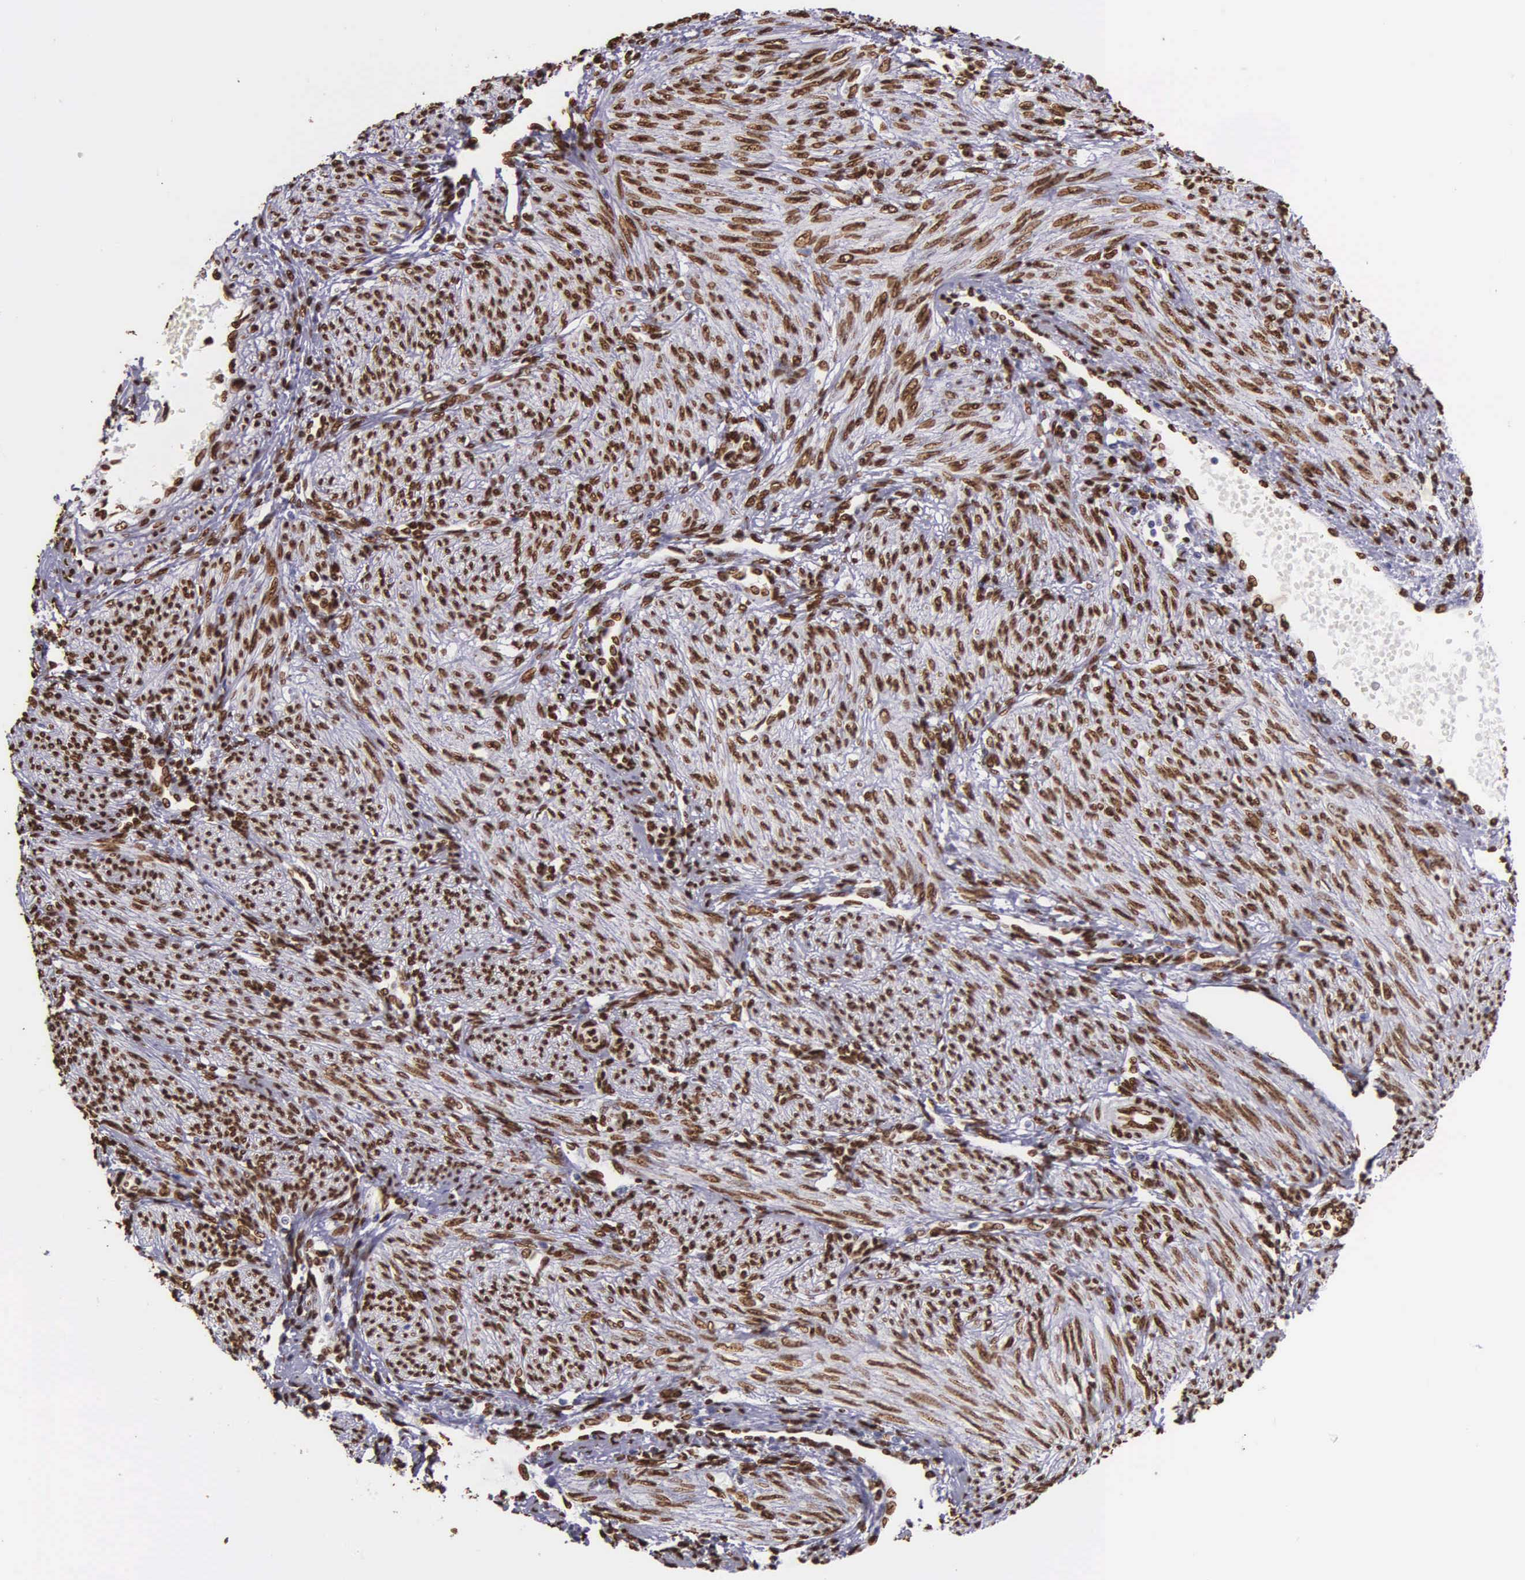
{"staining": {"intensity": "strong", "quantity": ">75%", "location": "nuclear"}, "tissue": "endometrial cancer", "cell_type": "Tumor cells", "image_type": "cancer", "snomed": [{"axis": "morphology", "description": "Adenocarcinoma, NOS"}, {"axis": "topography", "description": "Endometrium"}], "caption": "Human endometrial cancer stained for a protein (brown) displays strong nuclear positive expression in approximately >75% of tumor cells.", "gene": "H1-0", "patient": {"sex": "female", "age": 51}}